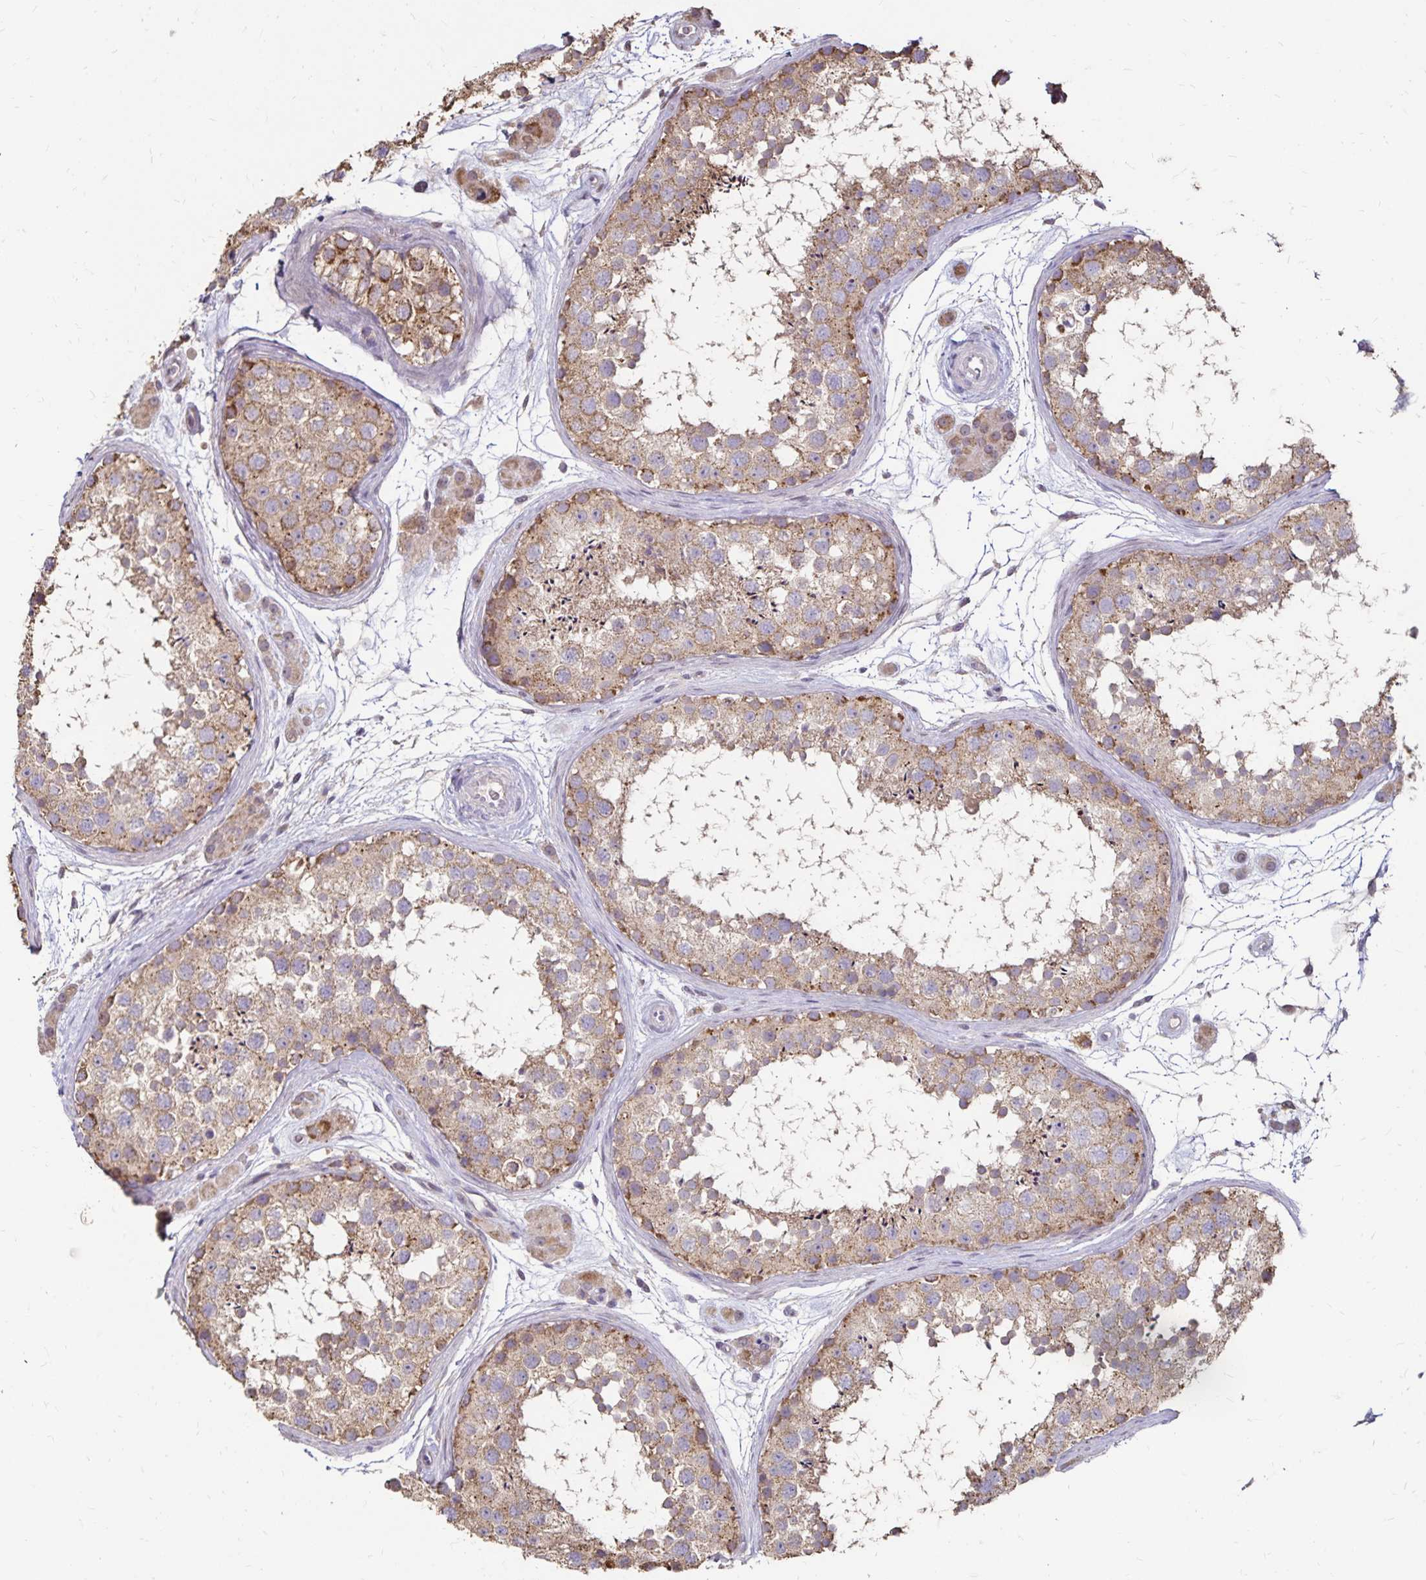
{"staining": {"intensity": "moderate", "quantity": ">75%", "location": "cytoplasmic/membranous"}, "tissue": "testis", "cell_type": "Cells in seminiferous ducts", "image_type": "normal", "snomed": [{"axis": "morphology", "description": "Normal tissue, NOS"}, {"axis": "topography", "description": "Testis"}], "caption": "The image demonstrates immunohistochemical staining of unremarkable testis. There is moderate cytoplasmic/membranous staining is seen in about >75% of cells in seminiferous ducts. The protein of interest is stained brown, and the nuclei are stained in blue (DAB (3,3'-diaminobenzidine) IHC with brightfield microscopy, high magnification).", "gene": "EMC10", "patient": {"sex": "male", "age": 41}}